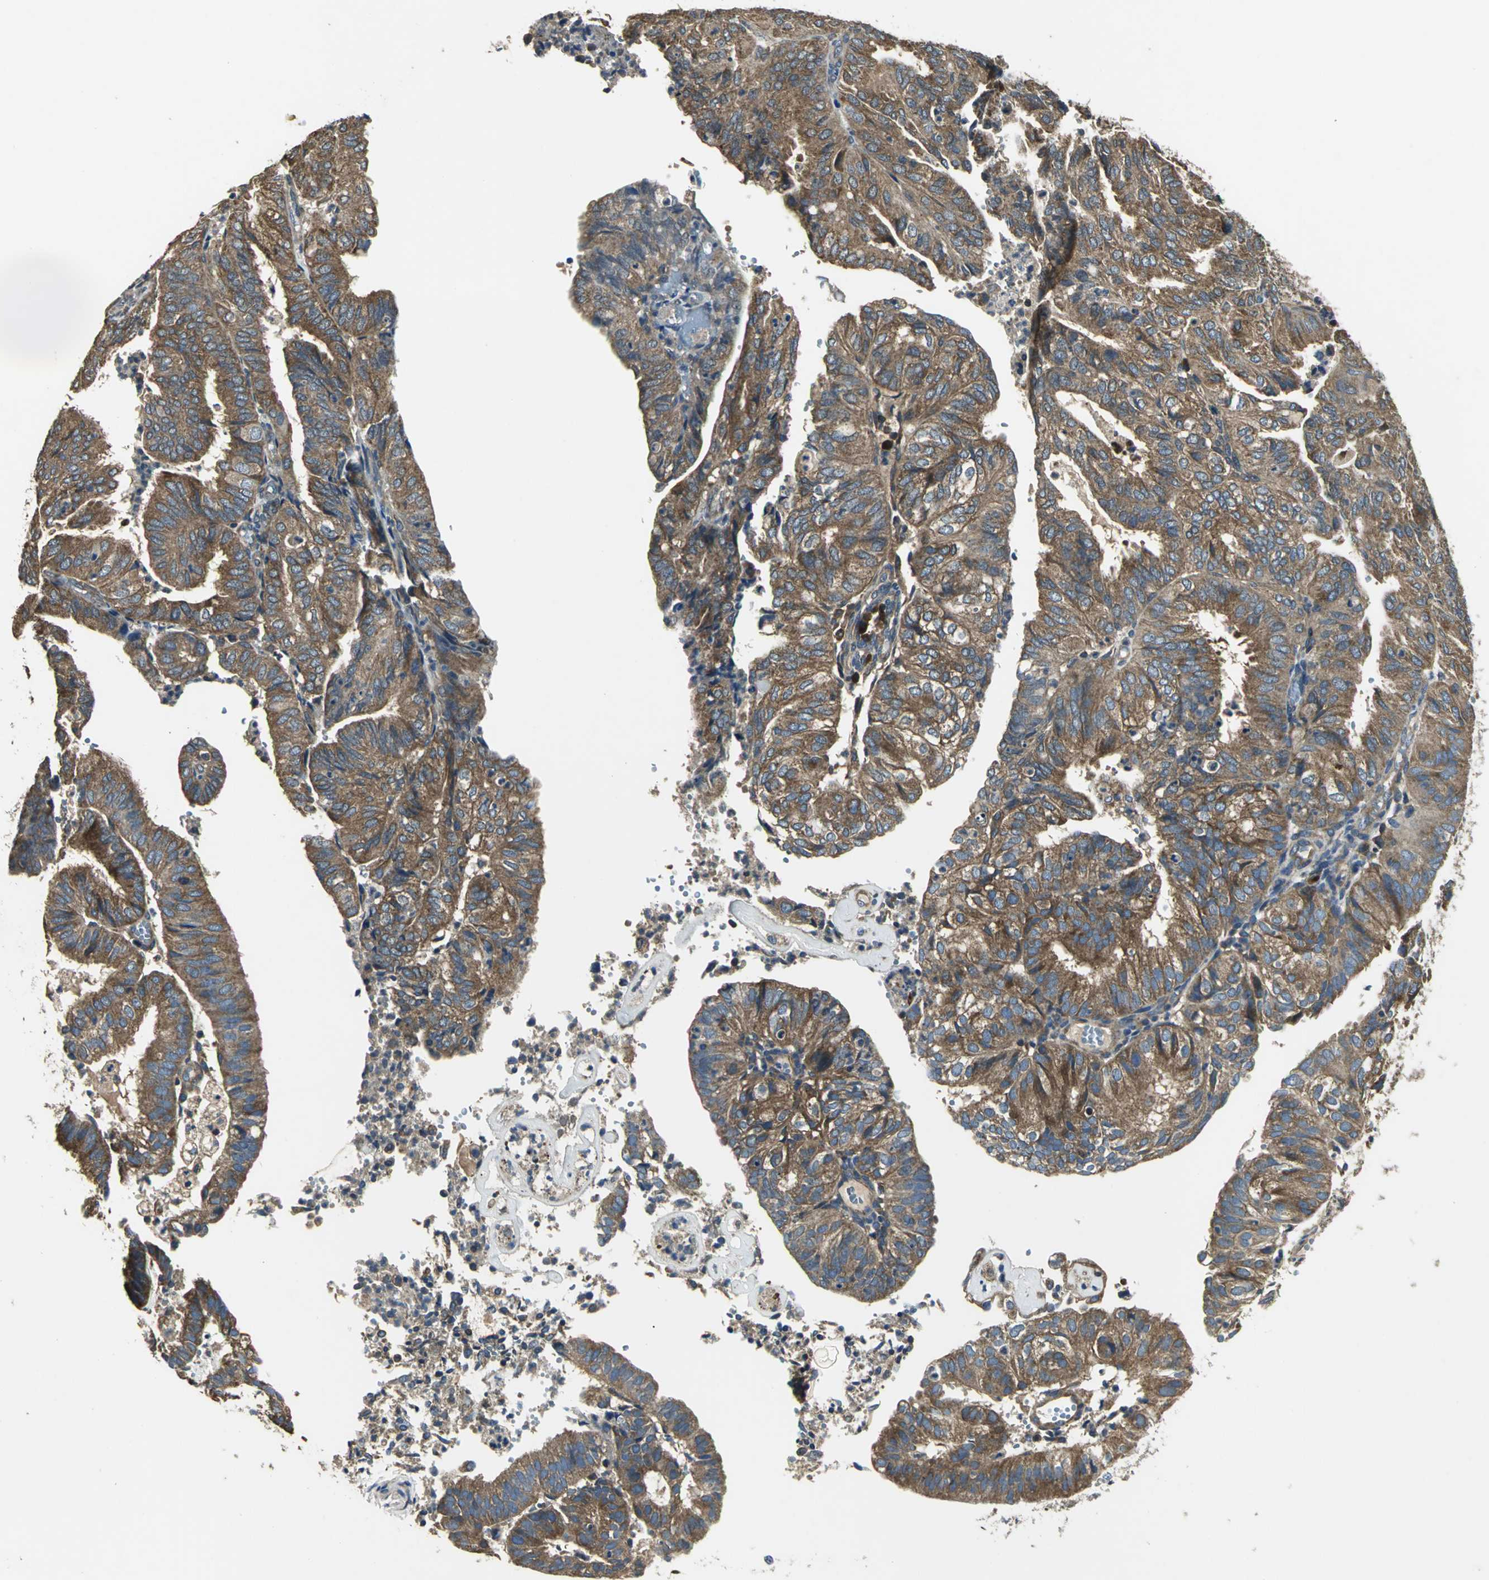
{"staining": {"intensity": "moderate", "quantity": ">75%", "location": "cytoplasmic/membranous"}, "tissue": "endometrial cancer", "cell_type": "Tumor cells", "image_type": "cancer", "snomed": [{"axis": "morphology", "description": "Adenocarcinoma, NOS"}, {"axis": "topography", "description": "Uterus"}], "caption": "Immunohistochemical staining of endometrial cancer (adenocarcinoma) displays medium levels of moderate cytoplasmic/membranous positivity in approximately >75% of tumor cells.", "gene": "IRF3", "patient": {"sex": "female", "age": 60}}